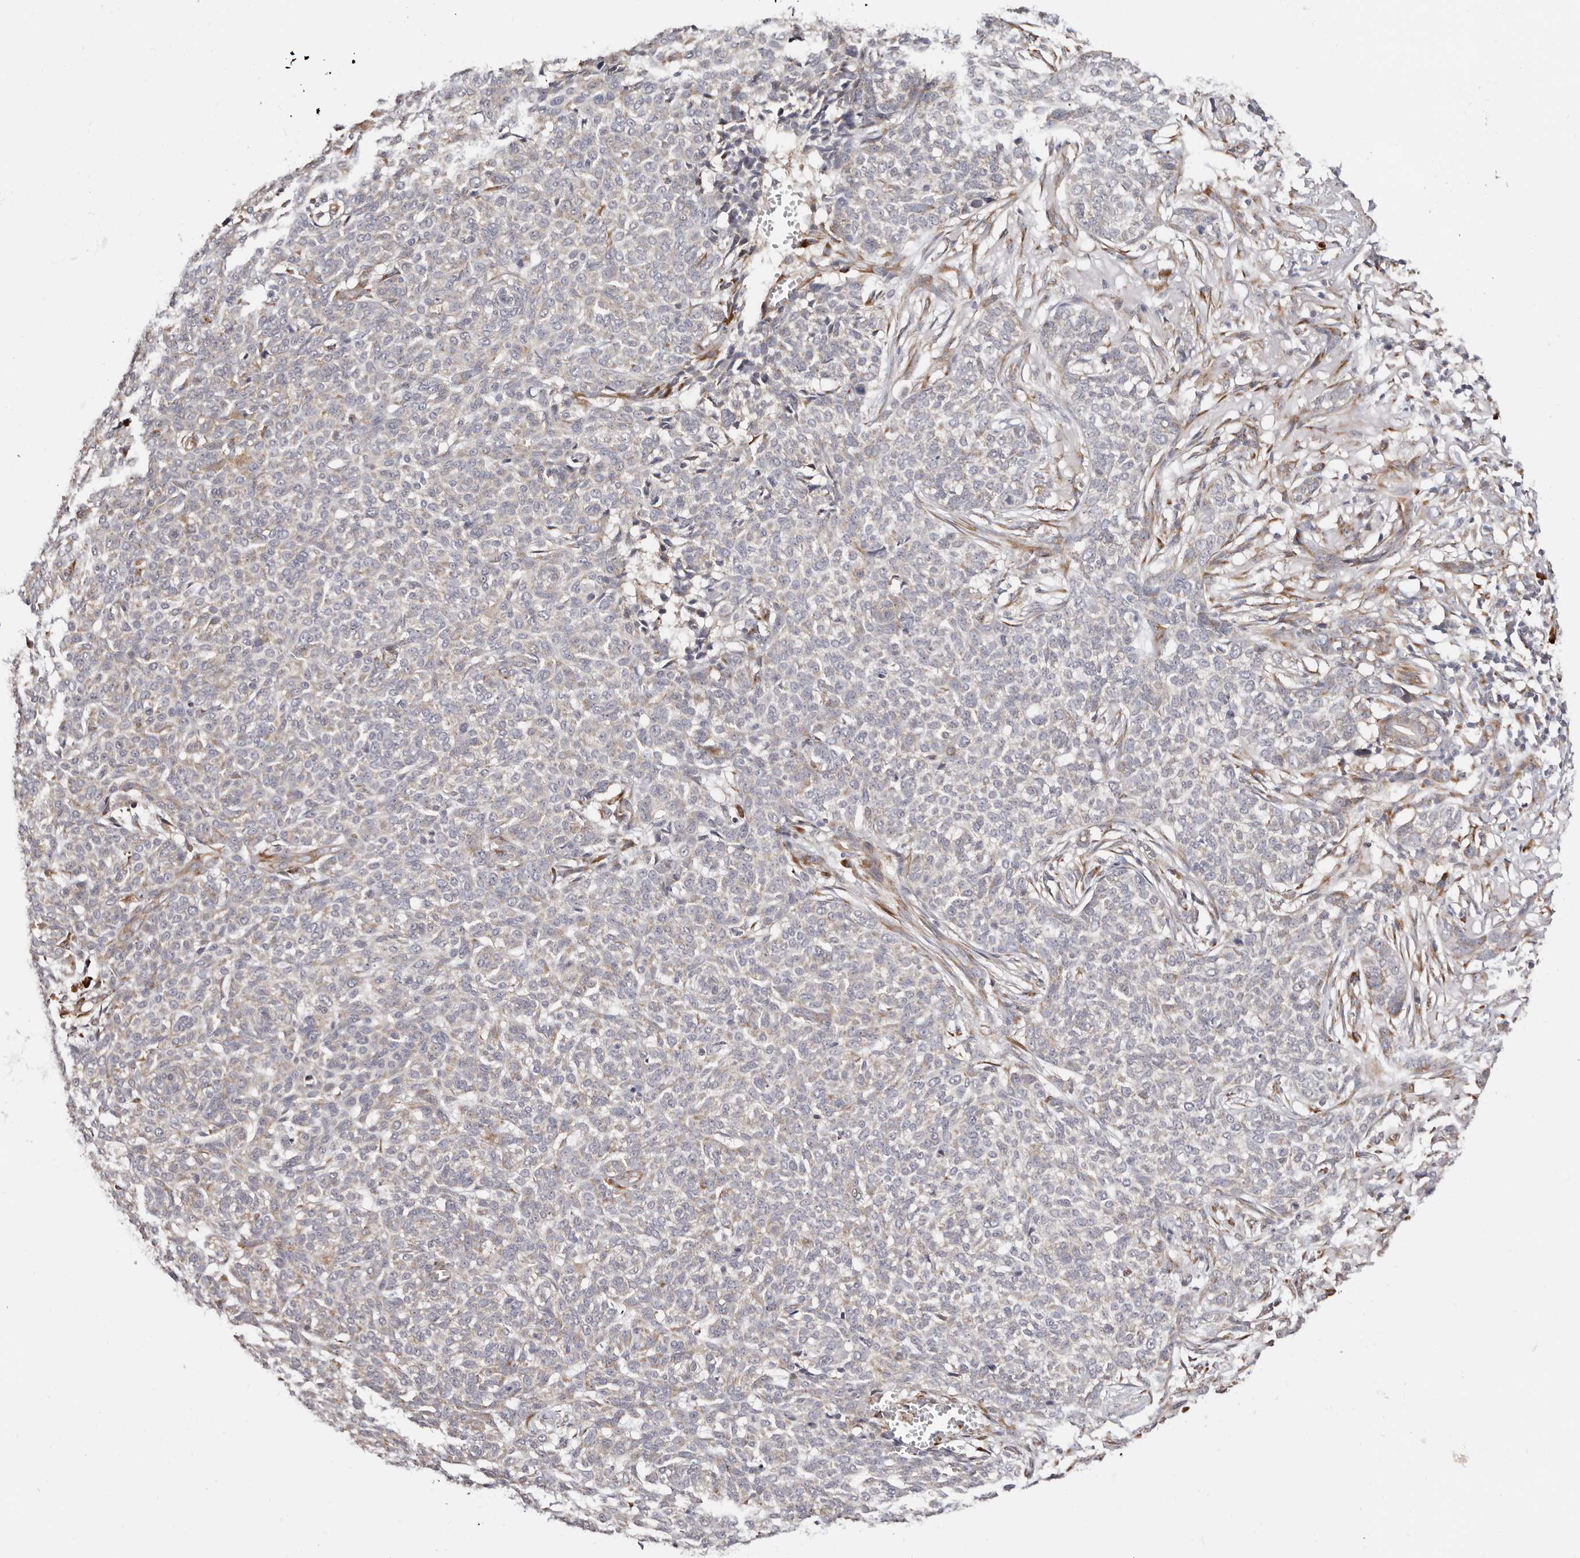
{"staining": {"intensity": "negative", "quantity": "none", "location": "none"}, "tissue": "skin cancer", "cell_type": "Tumor cells", "image_type": "cancer", "snomed": [{"axis": "morphology", "description": "Basal cell carcinoma"}, {"axis": "topography", "description": "Skin"}], "caption": "Immunohistochemistry (IHC) micrograph of human skin cancer stained for a protein (brown), which displays no staining in tumor cells.", "gene": "BCL2L15", "patient": {"sex": "male", "age": 85}}